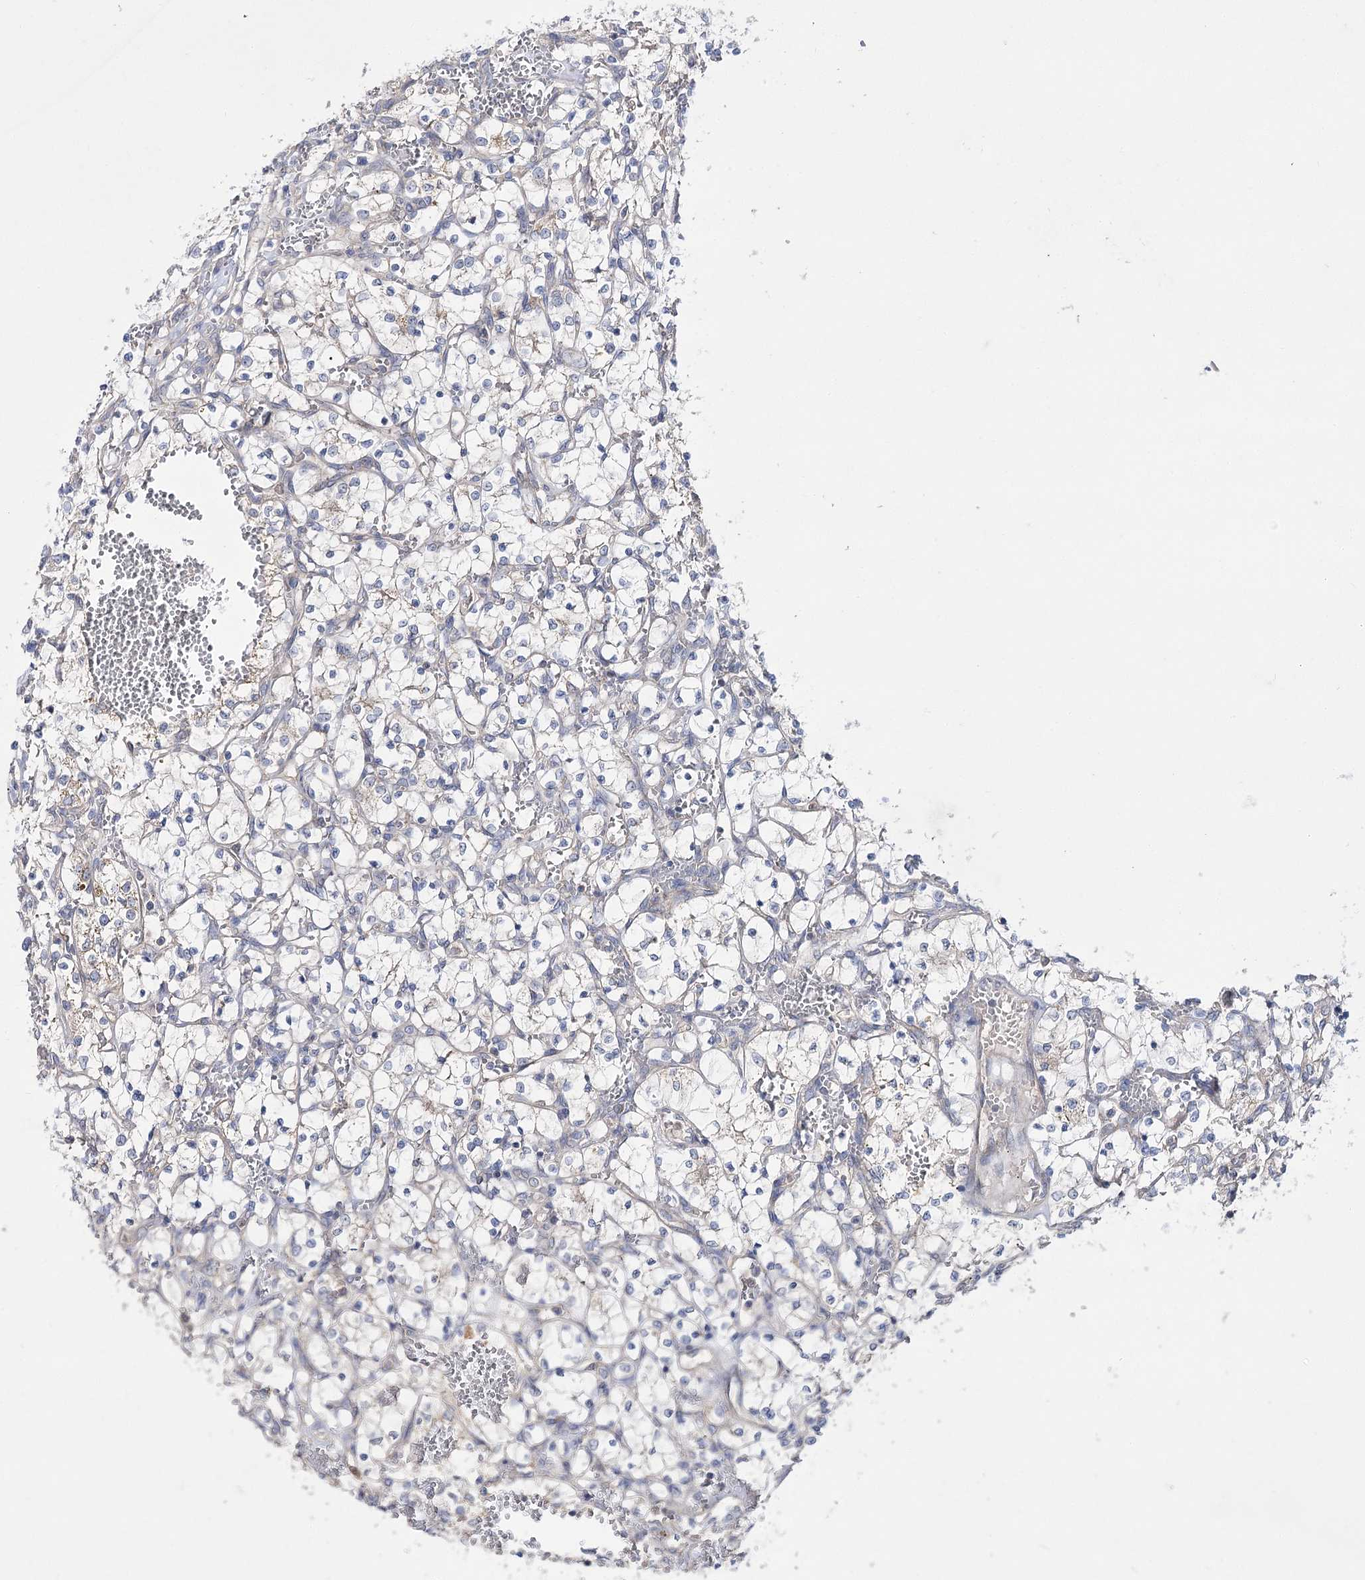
{"staining": {"intensity": "negative", "quantity": "none", "location": "none"}, "tissue": "renal cancer", "cell_type": "Tumor cells", "image_type": "cancer", "snomed": [{"axis": "morphology", "description": "Adenocarcinoma, NOS"}, {"axis": "topography", "description": "Kidney"}], "caption": "Tumor cells show no significant positivity in renal adenocarcinoma.", "gene": "AURKC", "patient": {"sex": "female", "age": 69}}